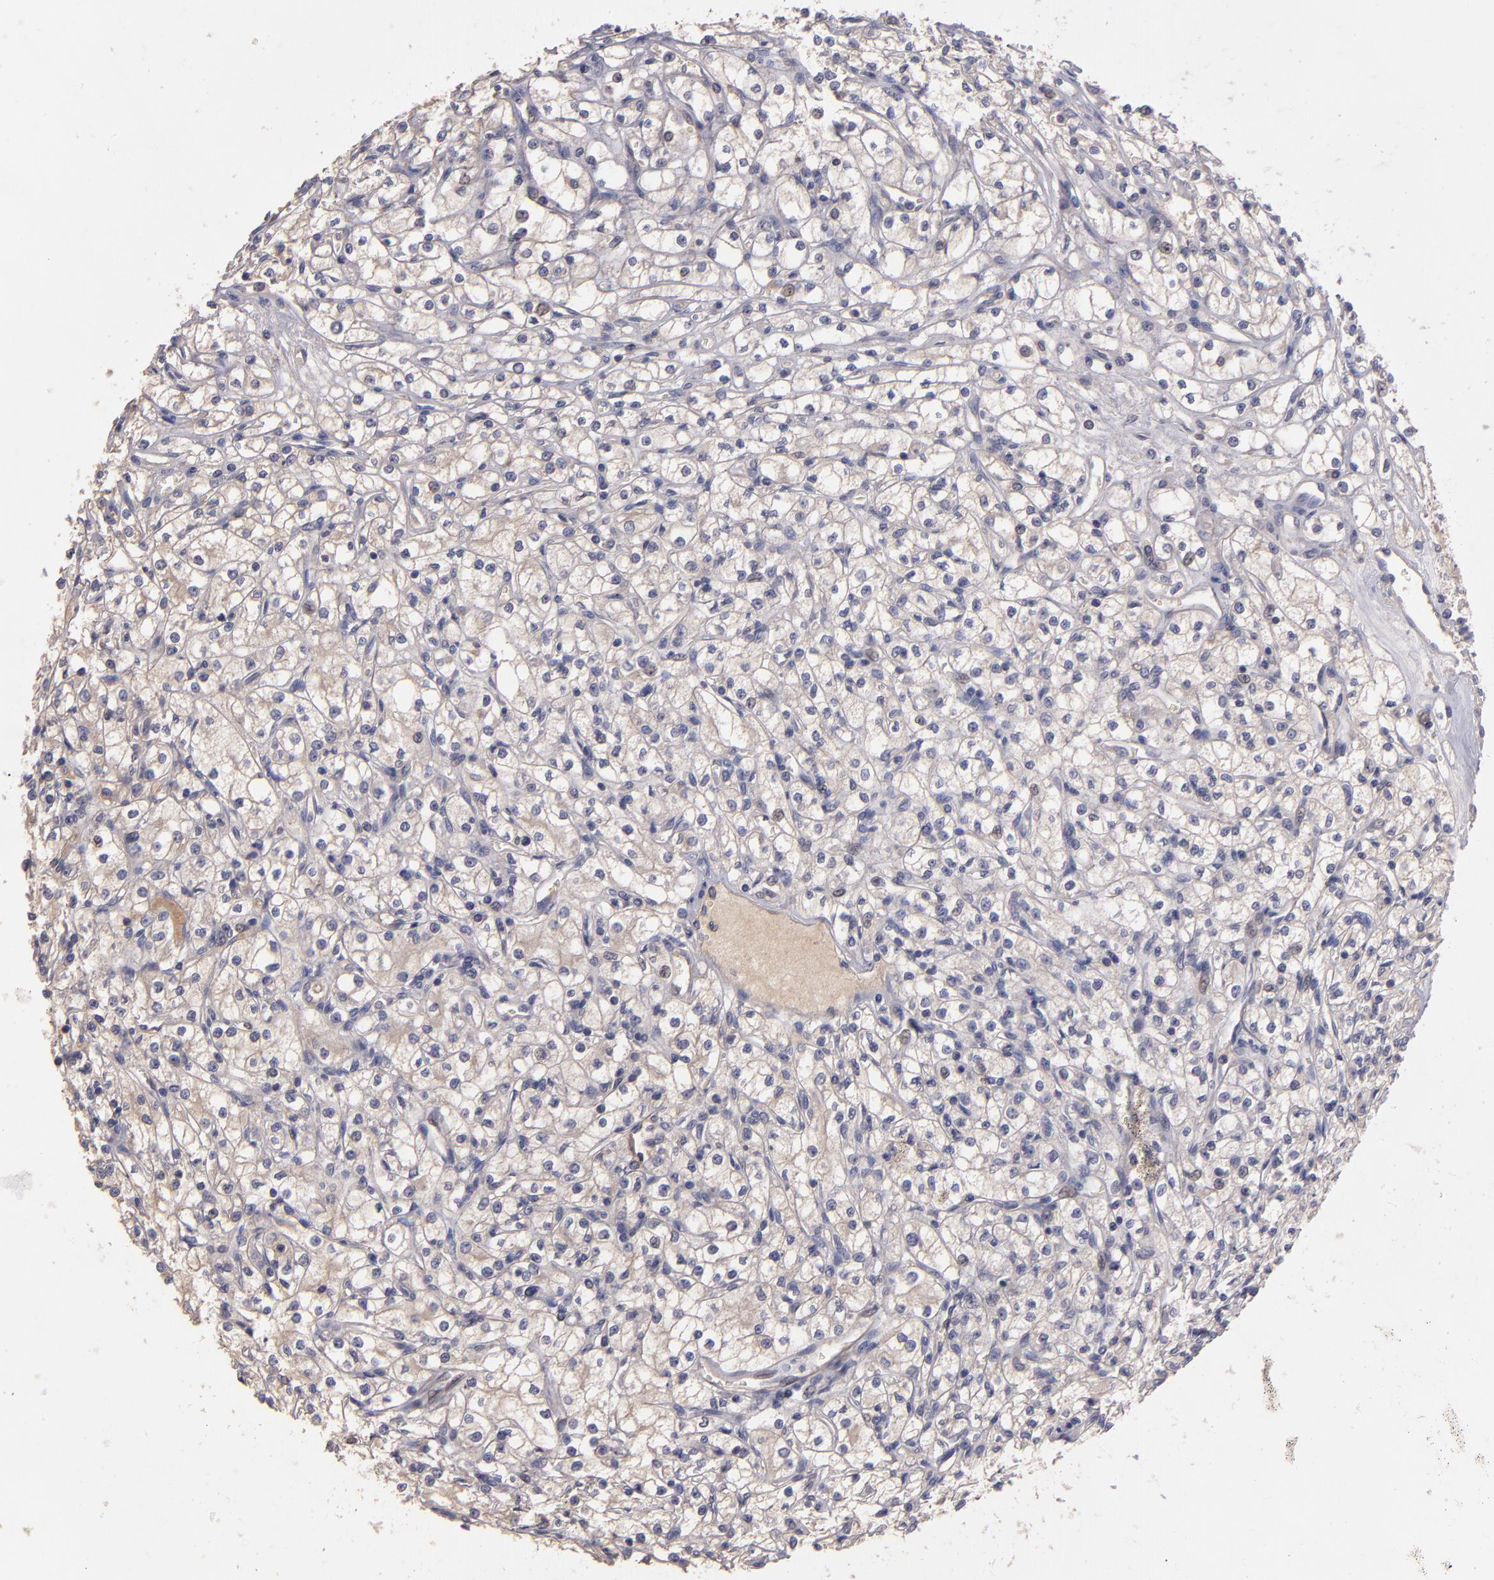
{"staining": {"intensity": "negative", "quantity": "none", "location": "none"}, "tissue": "renal cancer", "cell_type": "Tumor cells", "image_type": "cancer", "snomed": [{"axis": "morphology", "description": "Adenocarcinoma, NOS"}, {"axis": "topography", "description": "Kidney"}], "caption": "DAB (3,3'-diaminobenzidine) immunohistochemical staining of human adenocarcinoma (renal) shows no significant staining in tumor cells.", "gene": "GNAZ", "patient": {"sex": "male", "age": 61}}